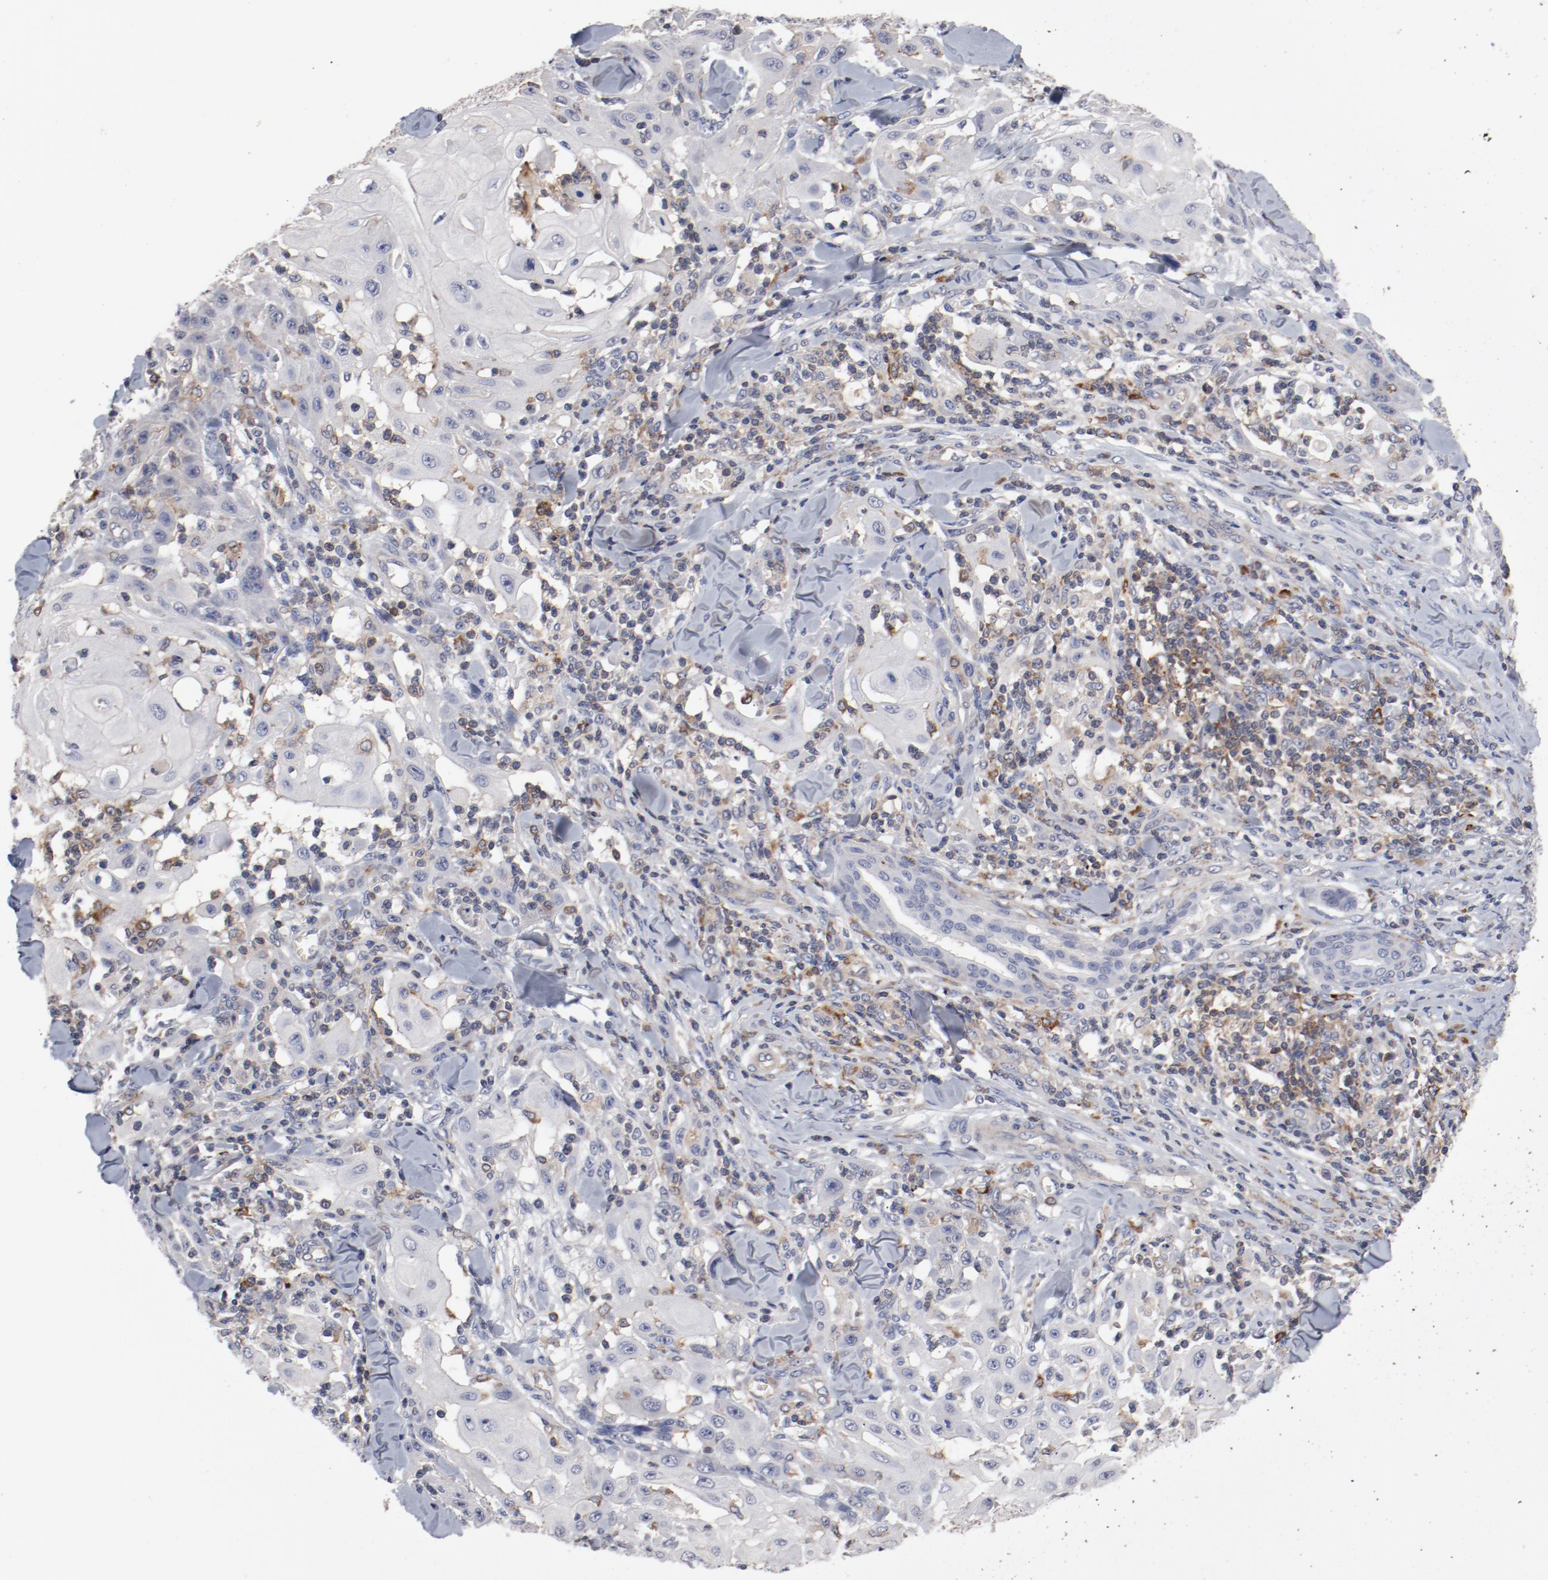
{"staining": {"intensity": "negative", "quantity": "none", "location": "none"}, "tissue": "skin cancer", "cell_type": "Tumor cells", "image_type": "cancer", "snomed": [{"axis": "morphology", "description": "Squamous cell carcinoma, NOS"}, {"axis": "topography", "description": "Skin"}], "caption": "The IHC micrograph has no significant staining in tumor cells of skin squamous cell carcinoma tissue. The staining is performed using DAB brown chromogen with nuclei counter-stained in using hematoxylin.", "gene": "CBL", "patient": {"sex": "male", "age": 24}}